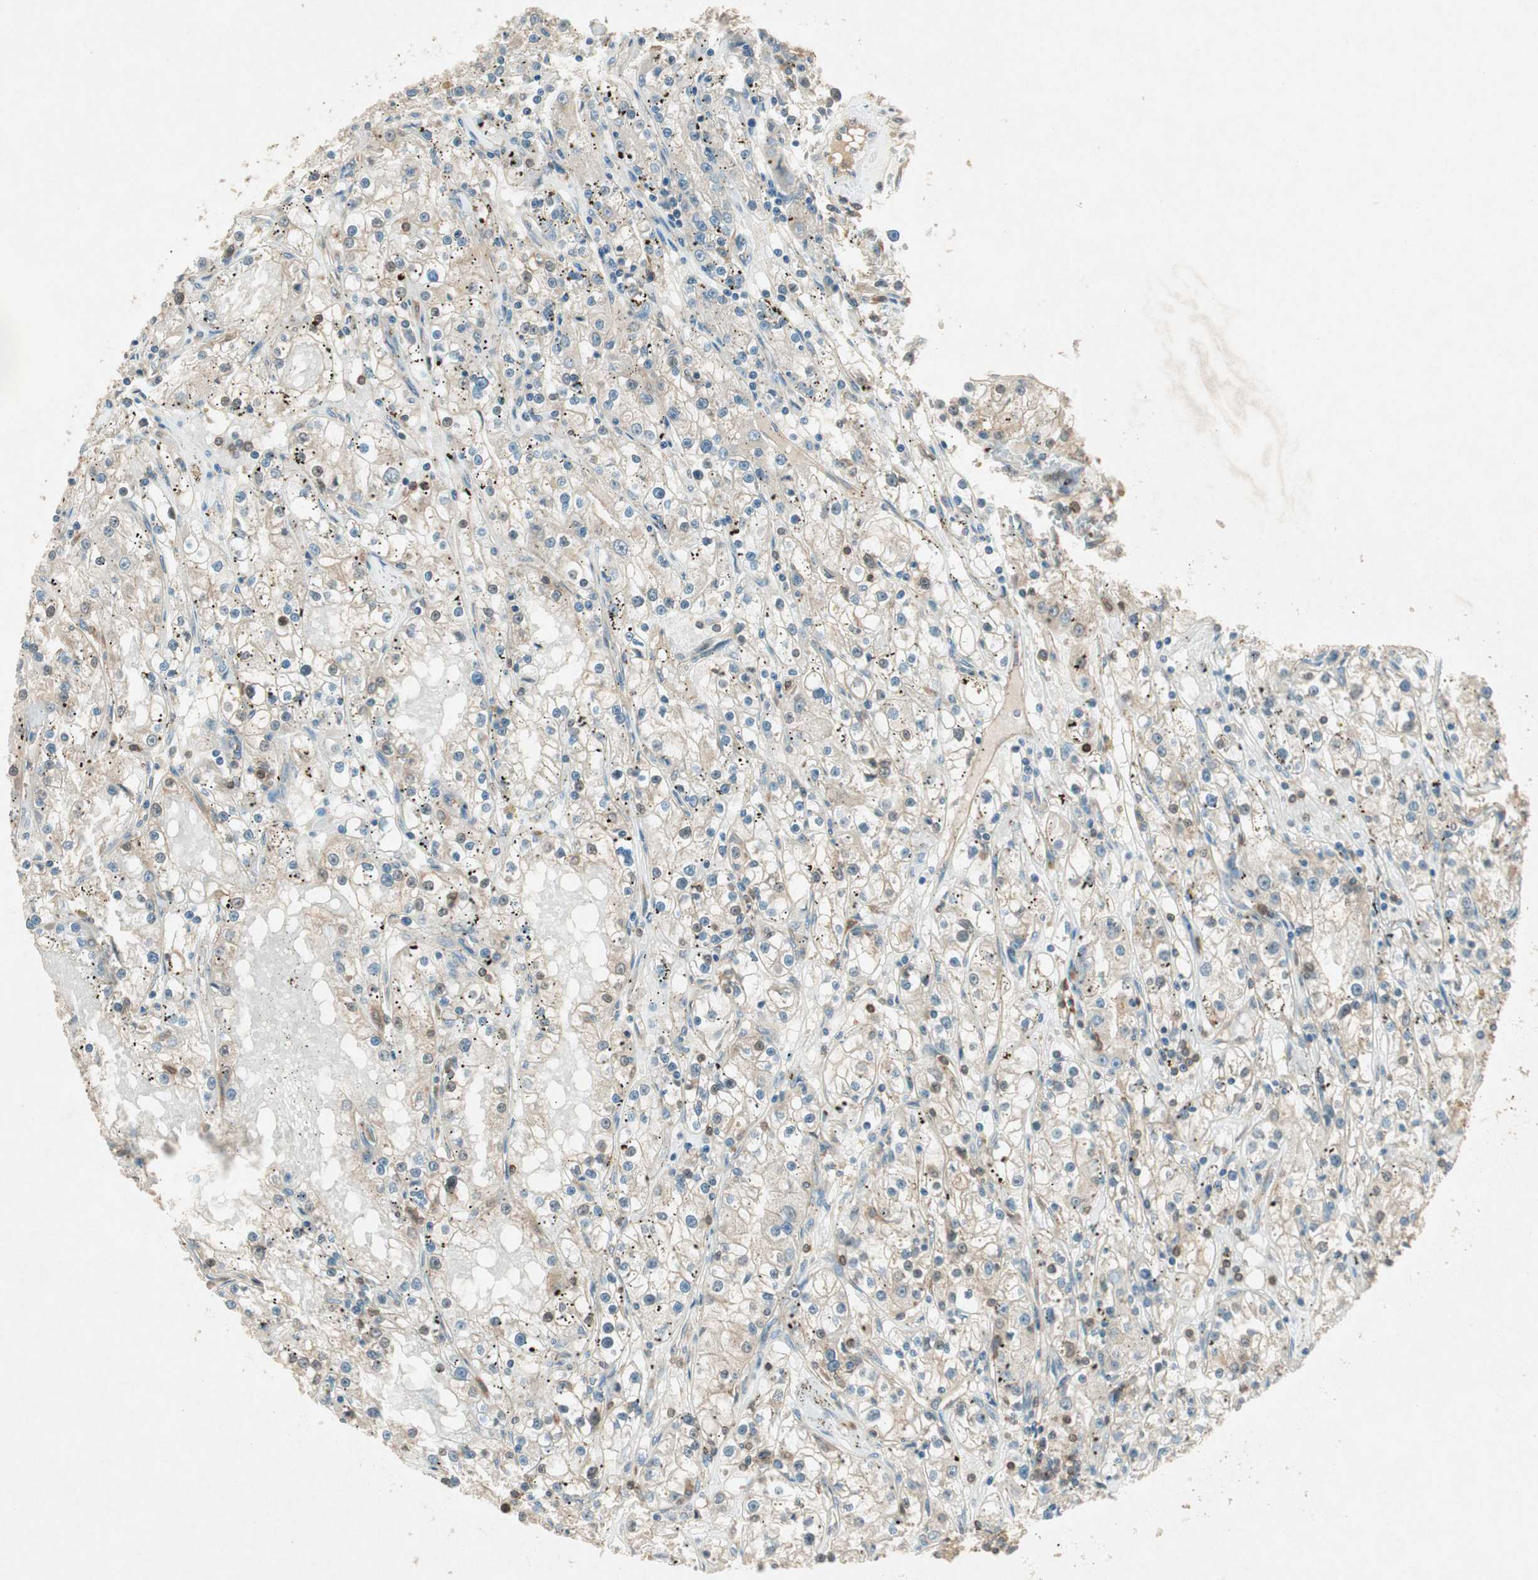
{"staining": {"intensity": "weak", "quantity": "25%-75%", "location": "cytoplasmic/membranous,nuclear"}, "tissue": "renal cancer", "cell_type": "Tumor cells", "image_type": "cancer", "snomed": [{"axis": "morphology", "description": "Adenocarcinoma, NOS"}, {"axis": "topography", "description": "Kidney"}], "caption": "About 25%-75% of tumor cells in renal cancer (adenocarcinoma) show weak cytoplasmic/membranous and nuclear protein staining as visualized by brown immunohistochemical staining.", "gene": "CHADL", "patient": {"sex": "male", "age": 56}}